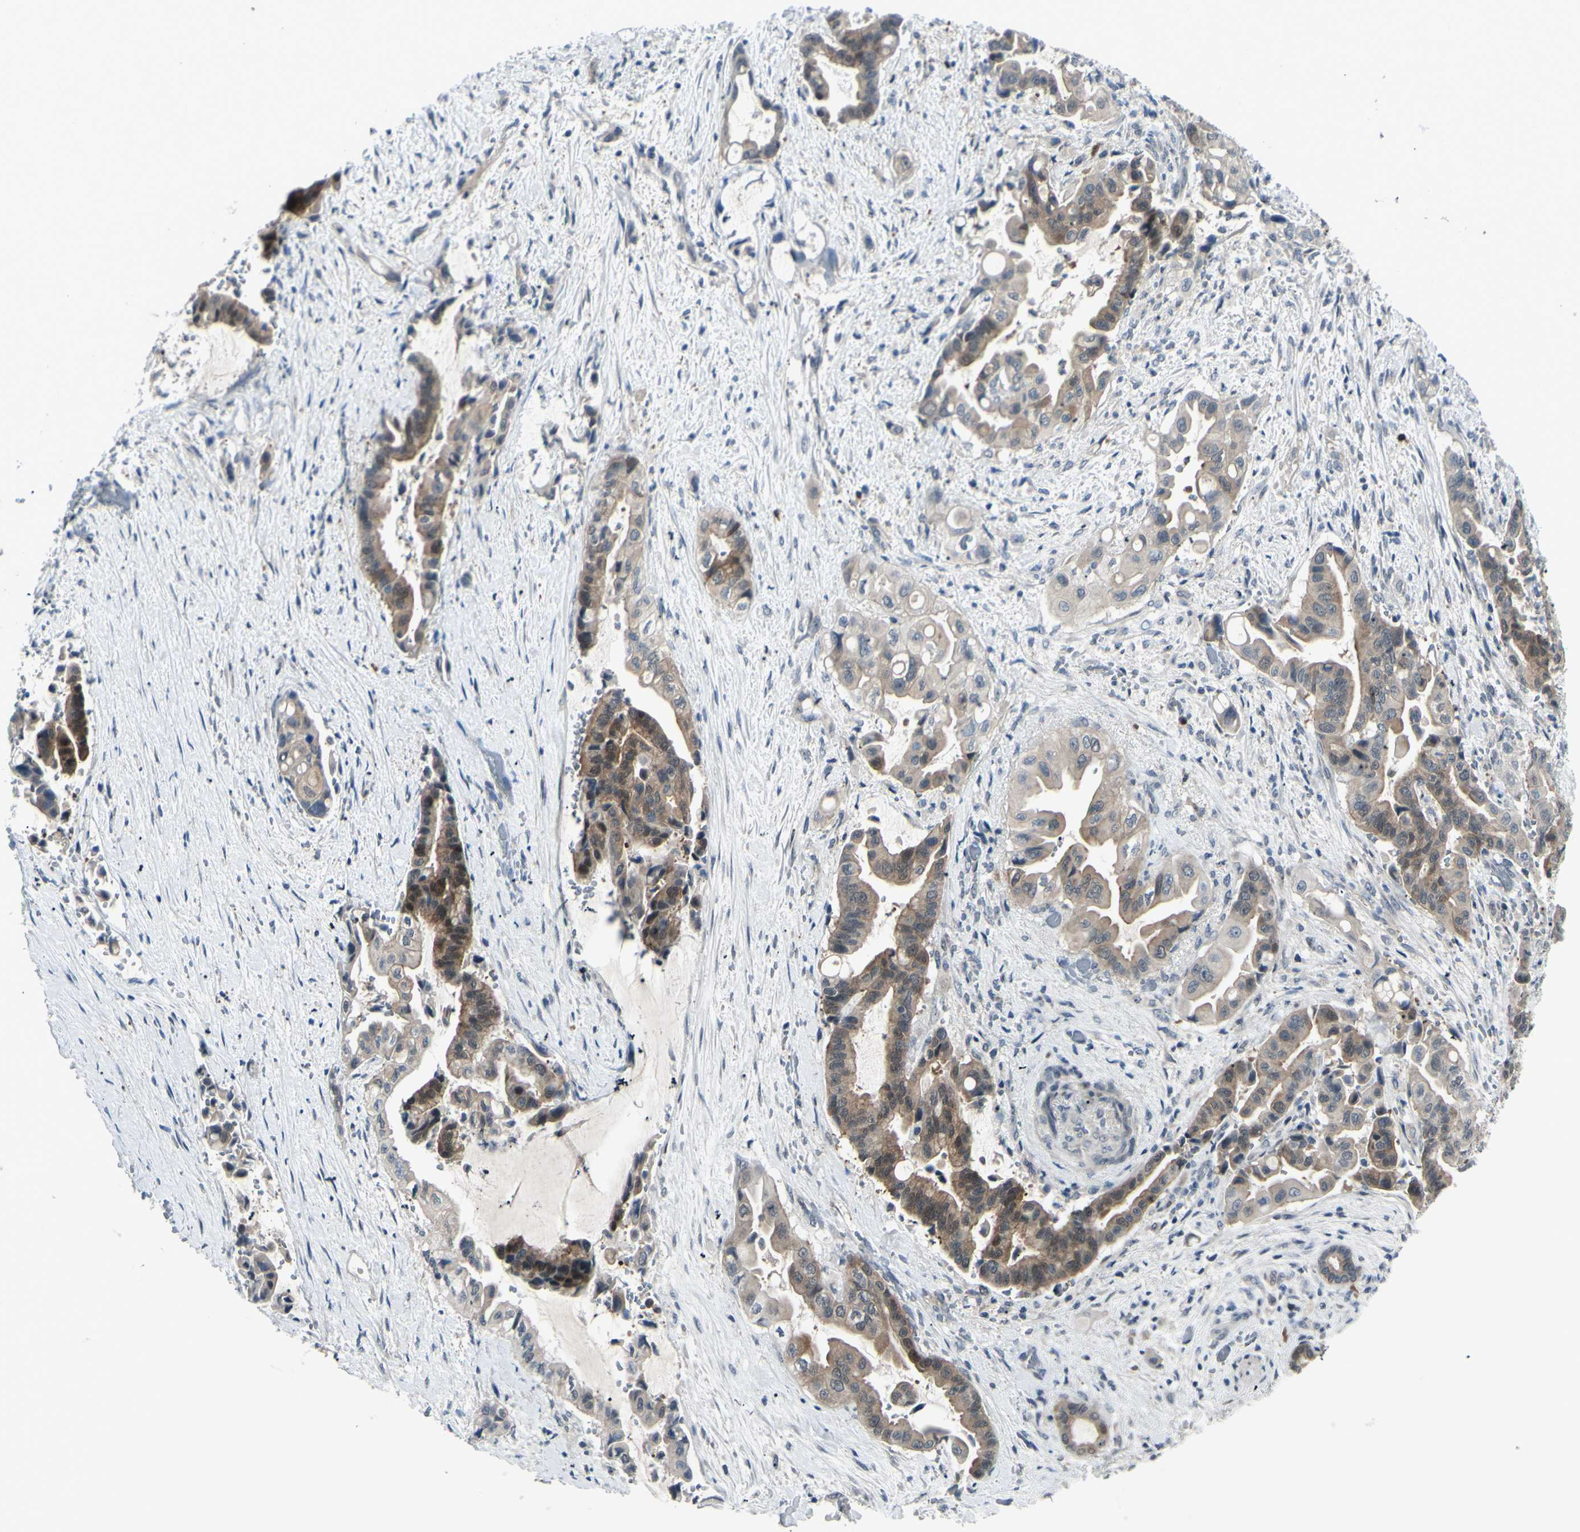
{"staining": {"intensity": "moderate", "quantity": ">75%", "location": "cytoplasmic/membranous"}, "tissue": "liver cancer", "cell_type": "Tumor cells", "image_type": "cancer", "snomed": [{"axis": "morphology", "description": "Cholangiocarcinoma"}, {"axis": "topography", "description": "Liver"}], "caption": "Liver cancer stained with IHC exhibits moderate cytoplasmic/membranous positivity in about >75% of tumor cells.", "gene": "ETNK1", "patient": {"sex": "female", "age": 61}}